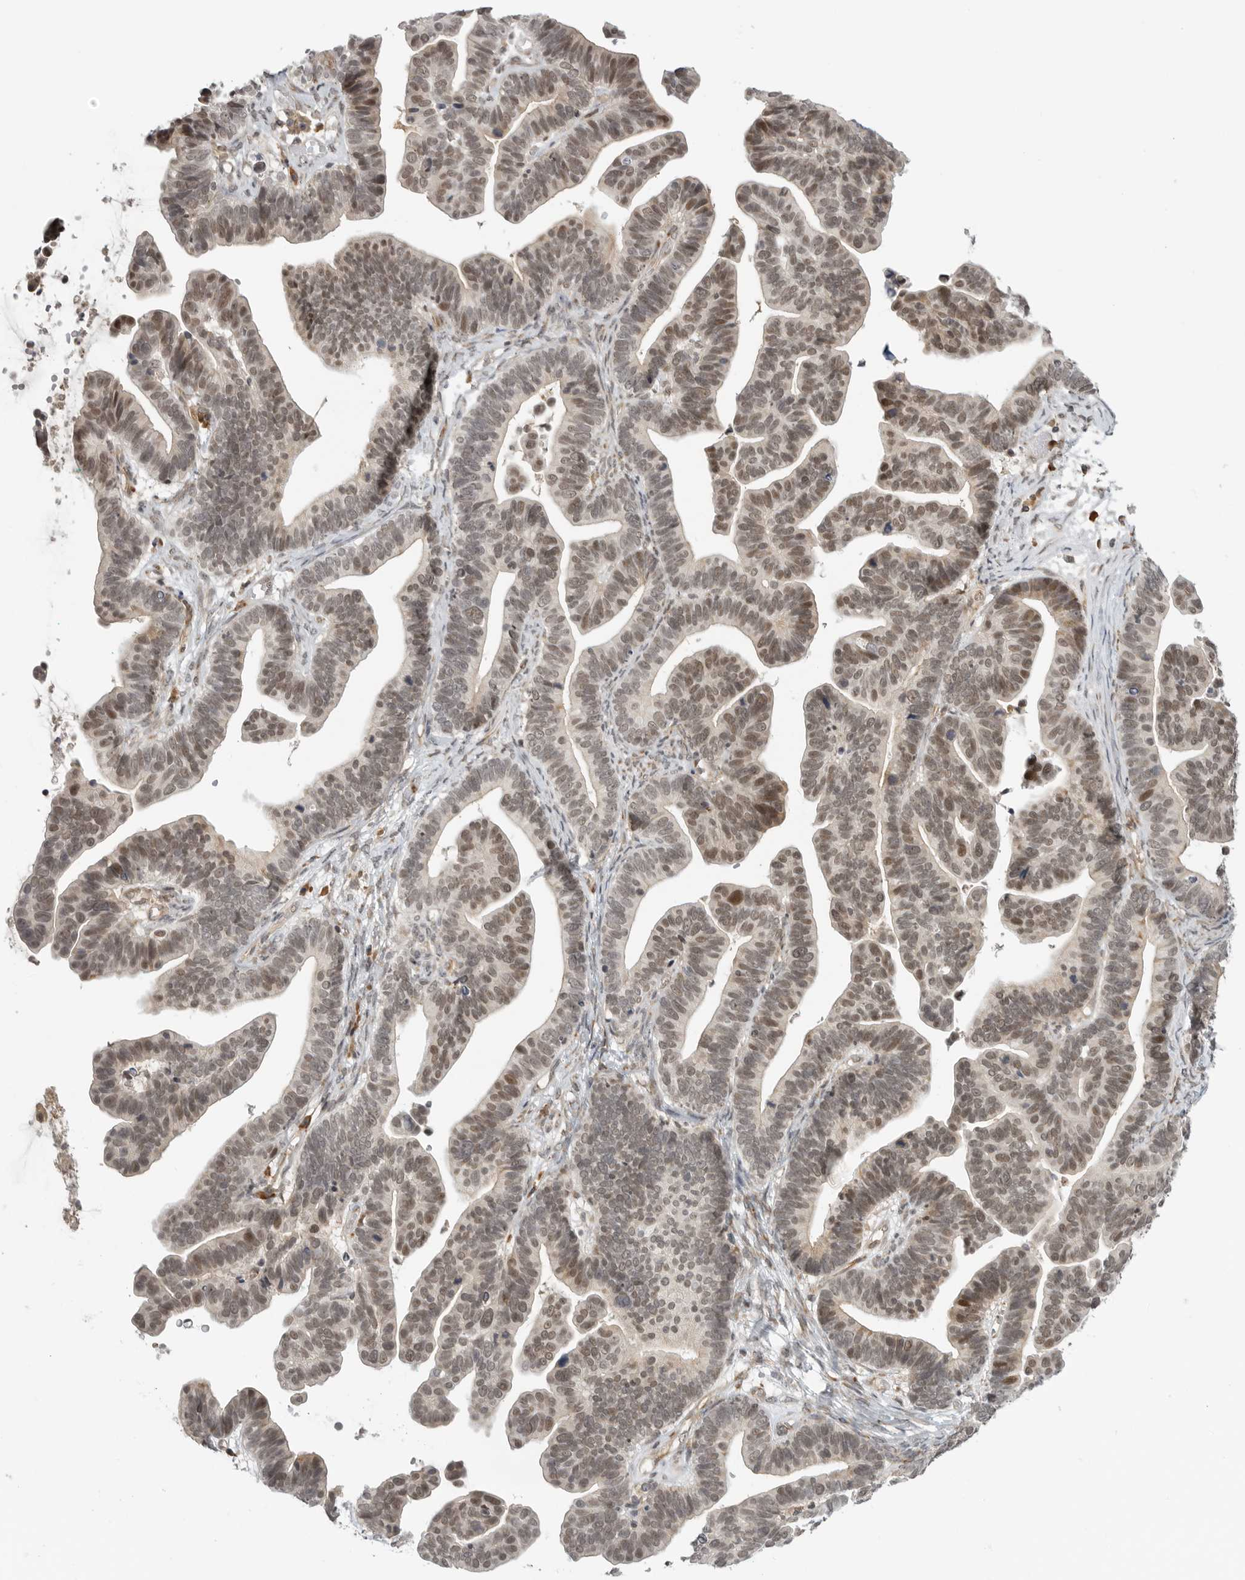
{"staining": {"intensity": "moderate", "quantity": ">75%", "location": "nuclear"}, "tissue": "ovarian cancer", "cell_type": "Tumor cells", "image_type": "cancer", "snomed": [{"axis": "morphology", "description": "Cystadenocarcinoma, serous, NOS"}, {"axis": "topography", "description": "Ovary"}], "caption": "An immunohistochemistry micrograph of neoplastic tissue is shown. Protein staining in brown shows moderate nuclear positivity in ovarian cancer (serous cystadenocarcinoma) within tumor cells.", "gene": "CEP295NL", "patient": {"sex": "female", "age": 56}}